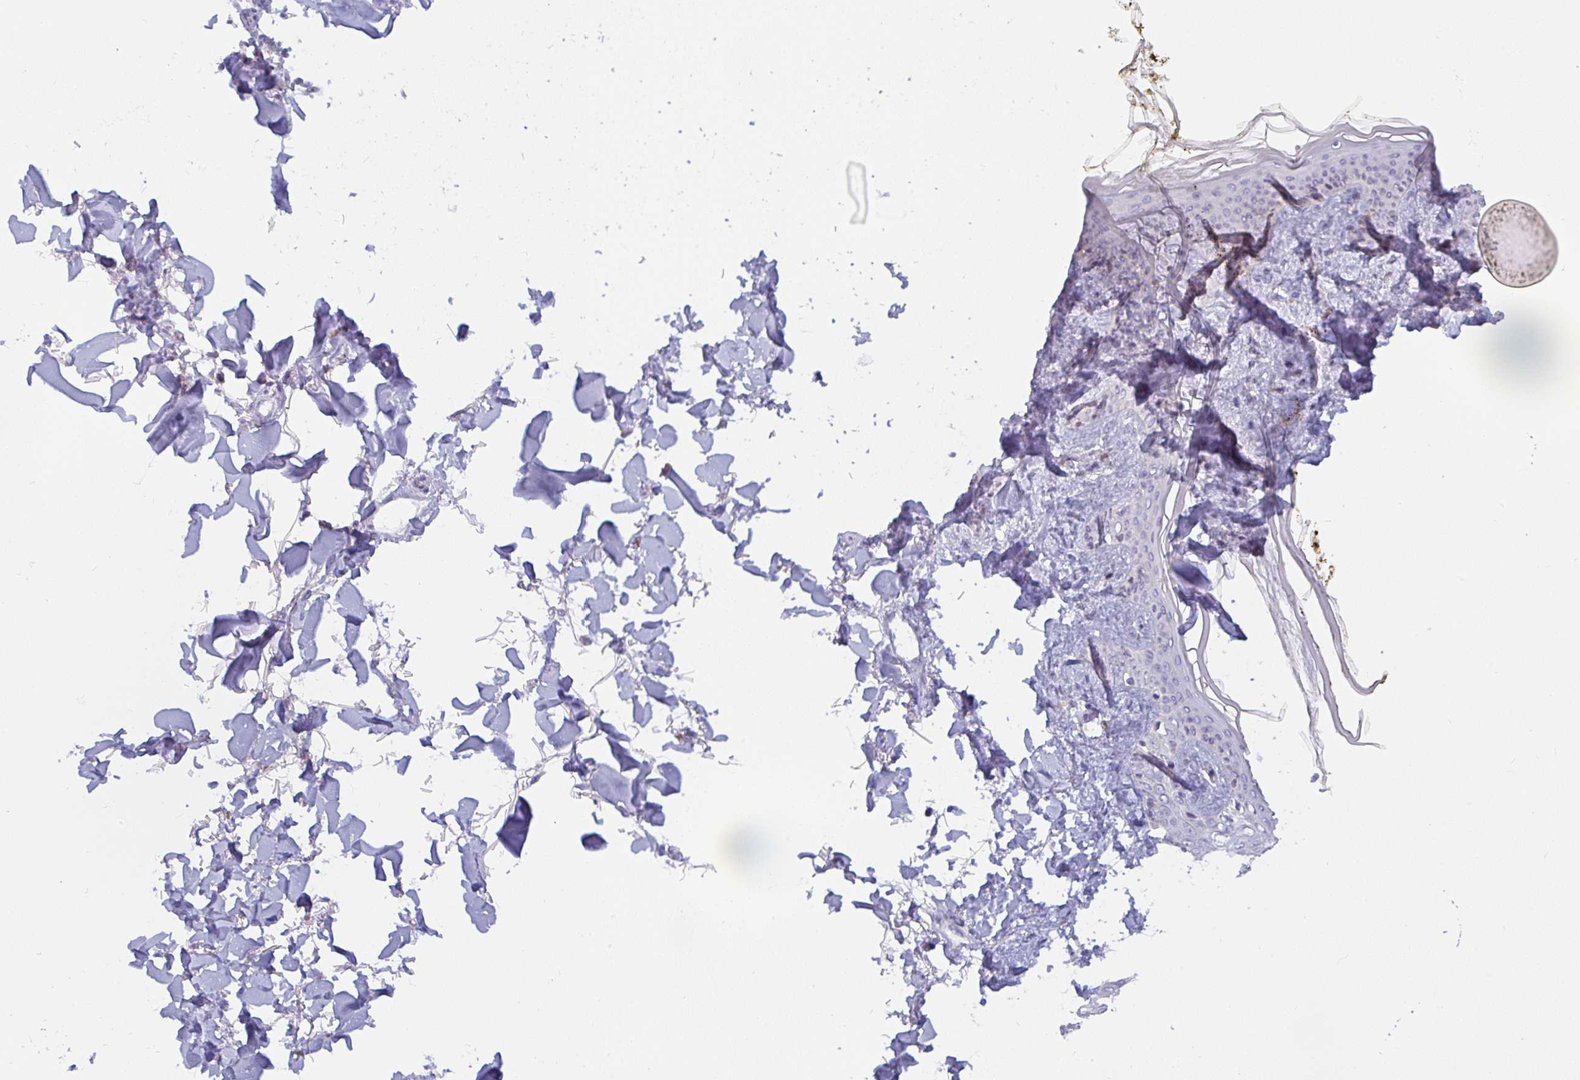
{"staining": {"intensity": "negative", "quantity": "none", "location": "none"}, "tissue": "skin", "cell_type": "Fibroblasts", "image_type": "normal", "snomed": [{"axis": "morphology", "description": "Normal tissue, NOS"}, {"axis": "topography", "description": "Skin"}], "caption": "High power microscopy histopathology image of an immunohistochemistry photomicrograph of unremarkable skin, revealing no significant positivity in fibroblasts. (DAB immunohistochemistry (IHC) with hematoxylin counter stain).", "gene": "DERL2", "patient": {"sex": "female", "age": 34}}